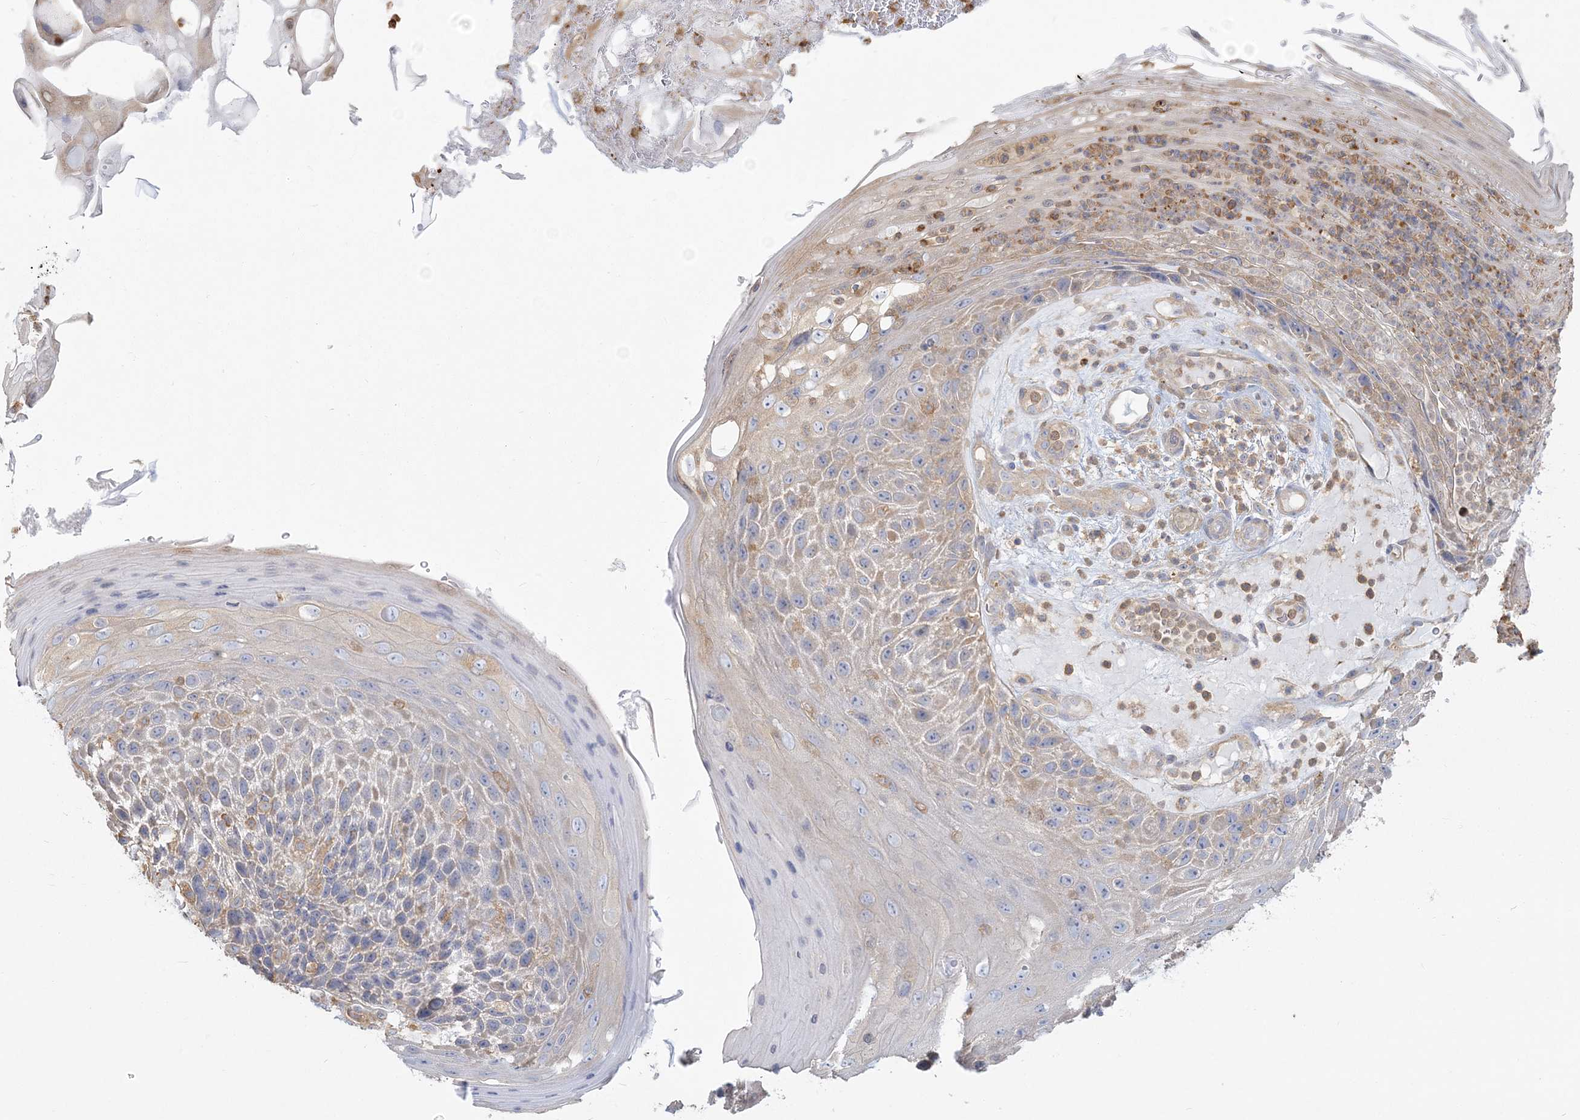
{"staining": {"intensity": "weak", "quantity": "<25%", "location": "cytoplasmic/membranous"}, "tissue": "skin cancer", "cell_type": "Tumor cells", "image_type": "cancer", "snomed": [{"axis": "morphology", "description": "Squamous cell carcinoma, NOS"}, {"axis": "topography", "description": "Skin"}], "caption": "Tumor cells are negative for brown protein staining in skin cancer (squamous cell carcinoma).", "gene": "ANKS1A", "patient": {"sex": "female", "age": 88}}